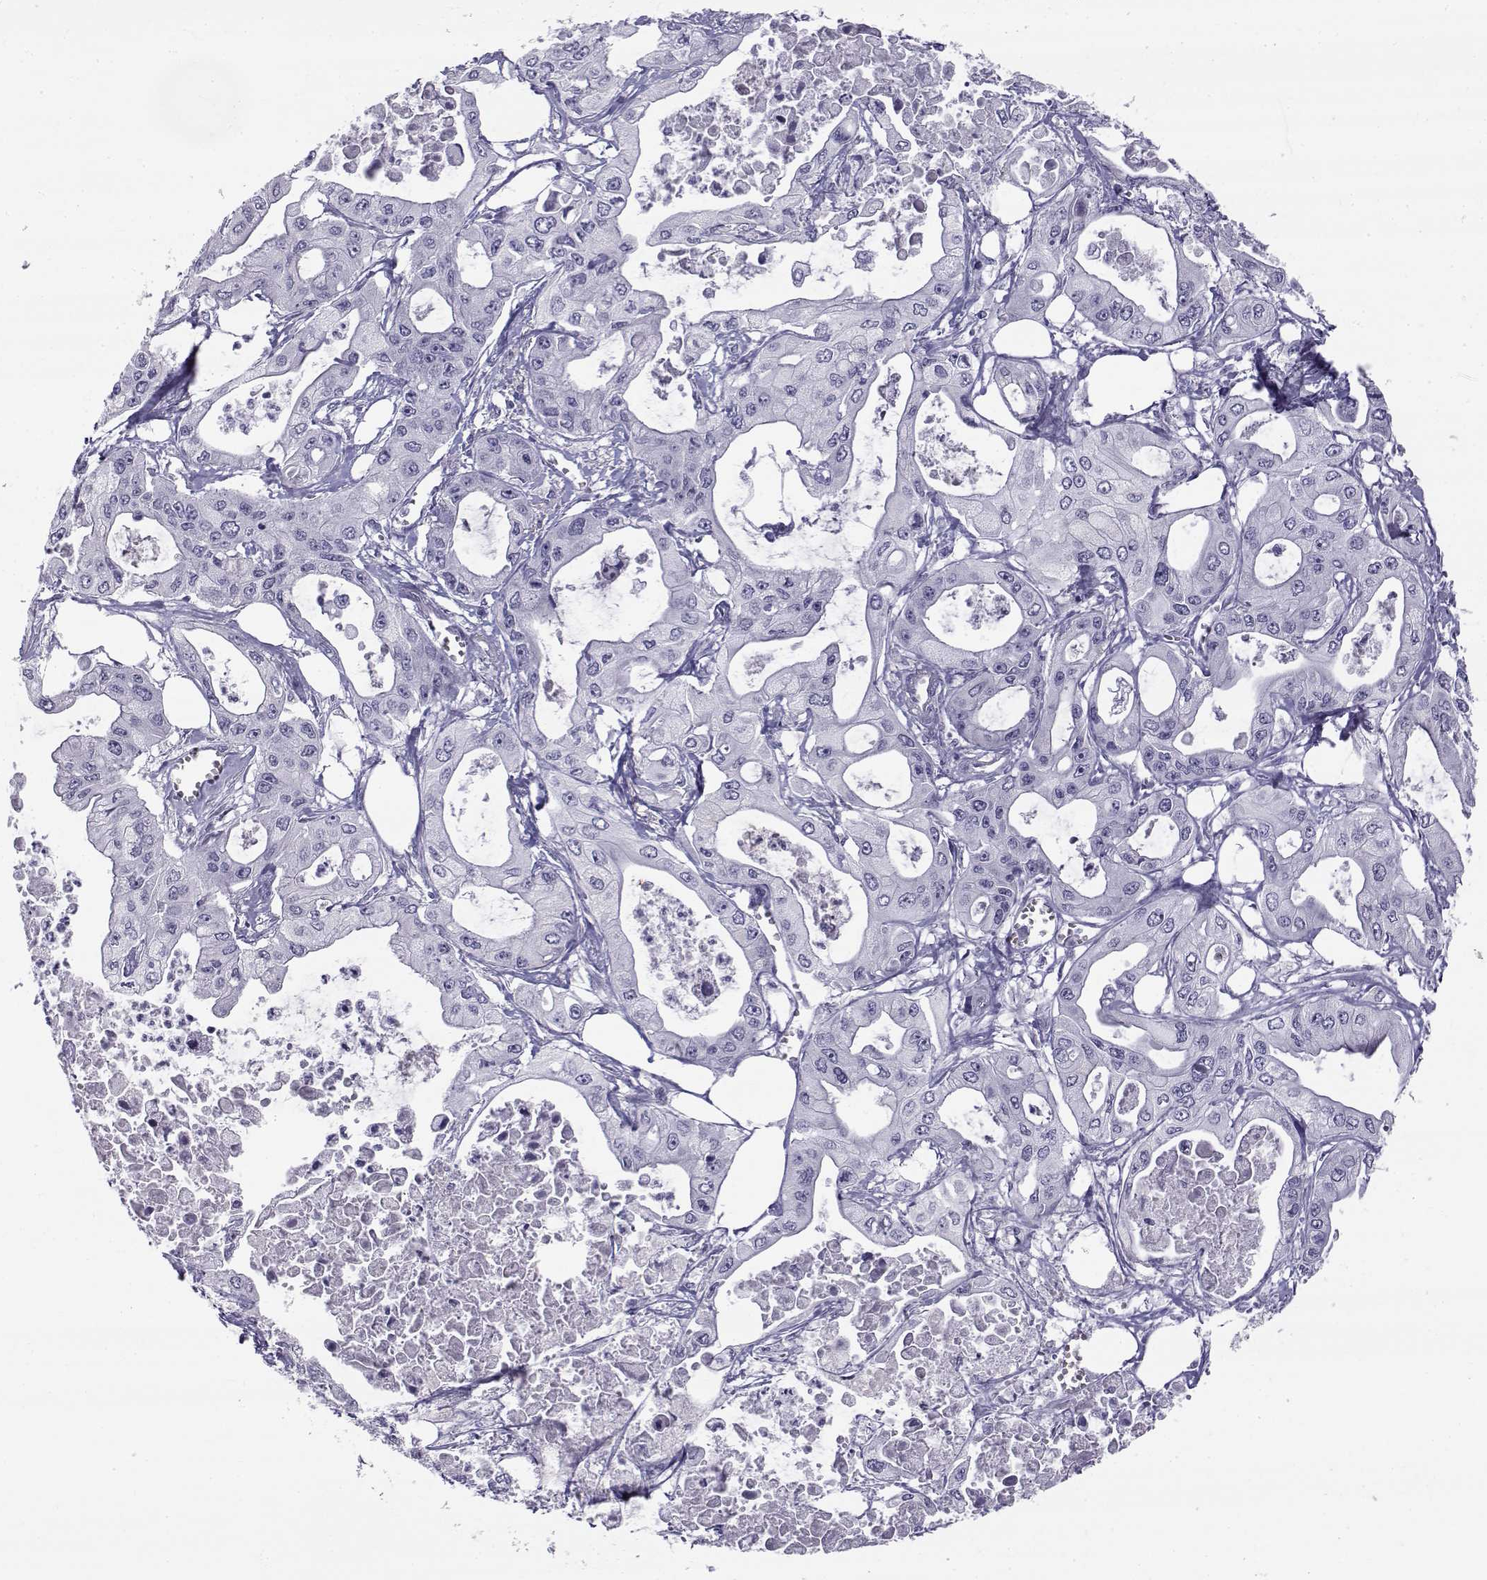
{"staining": {"intensity": "negative", "quantity": "none", "location": "none"}, "tissue": "pancreatic cancer", "cell_type": "Tumor cells", "image_type": "cancer", "snomed": [{"axis": "morphology", "description": "Adenocarcinoma, NOS"}, {"axis": "topography", "description": "Pancreas"}], "caption": "The photomicrograph exhibits no staining of tumor cells in pancreatic cancer. The staining is performed using DAB brown chromogen with nuclei counter-stained in using hematoxylin.", "gene": "RNASE12", "patient": {"sex": "male", "age": 70}}